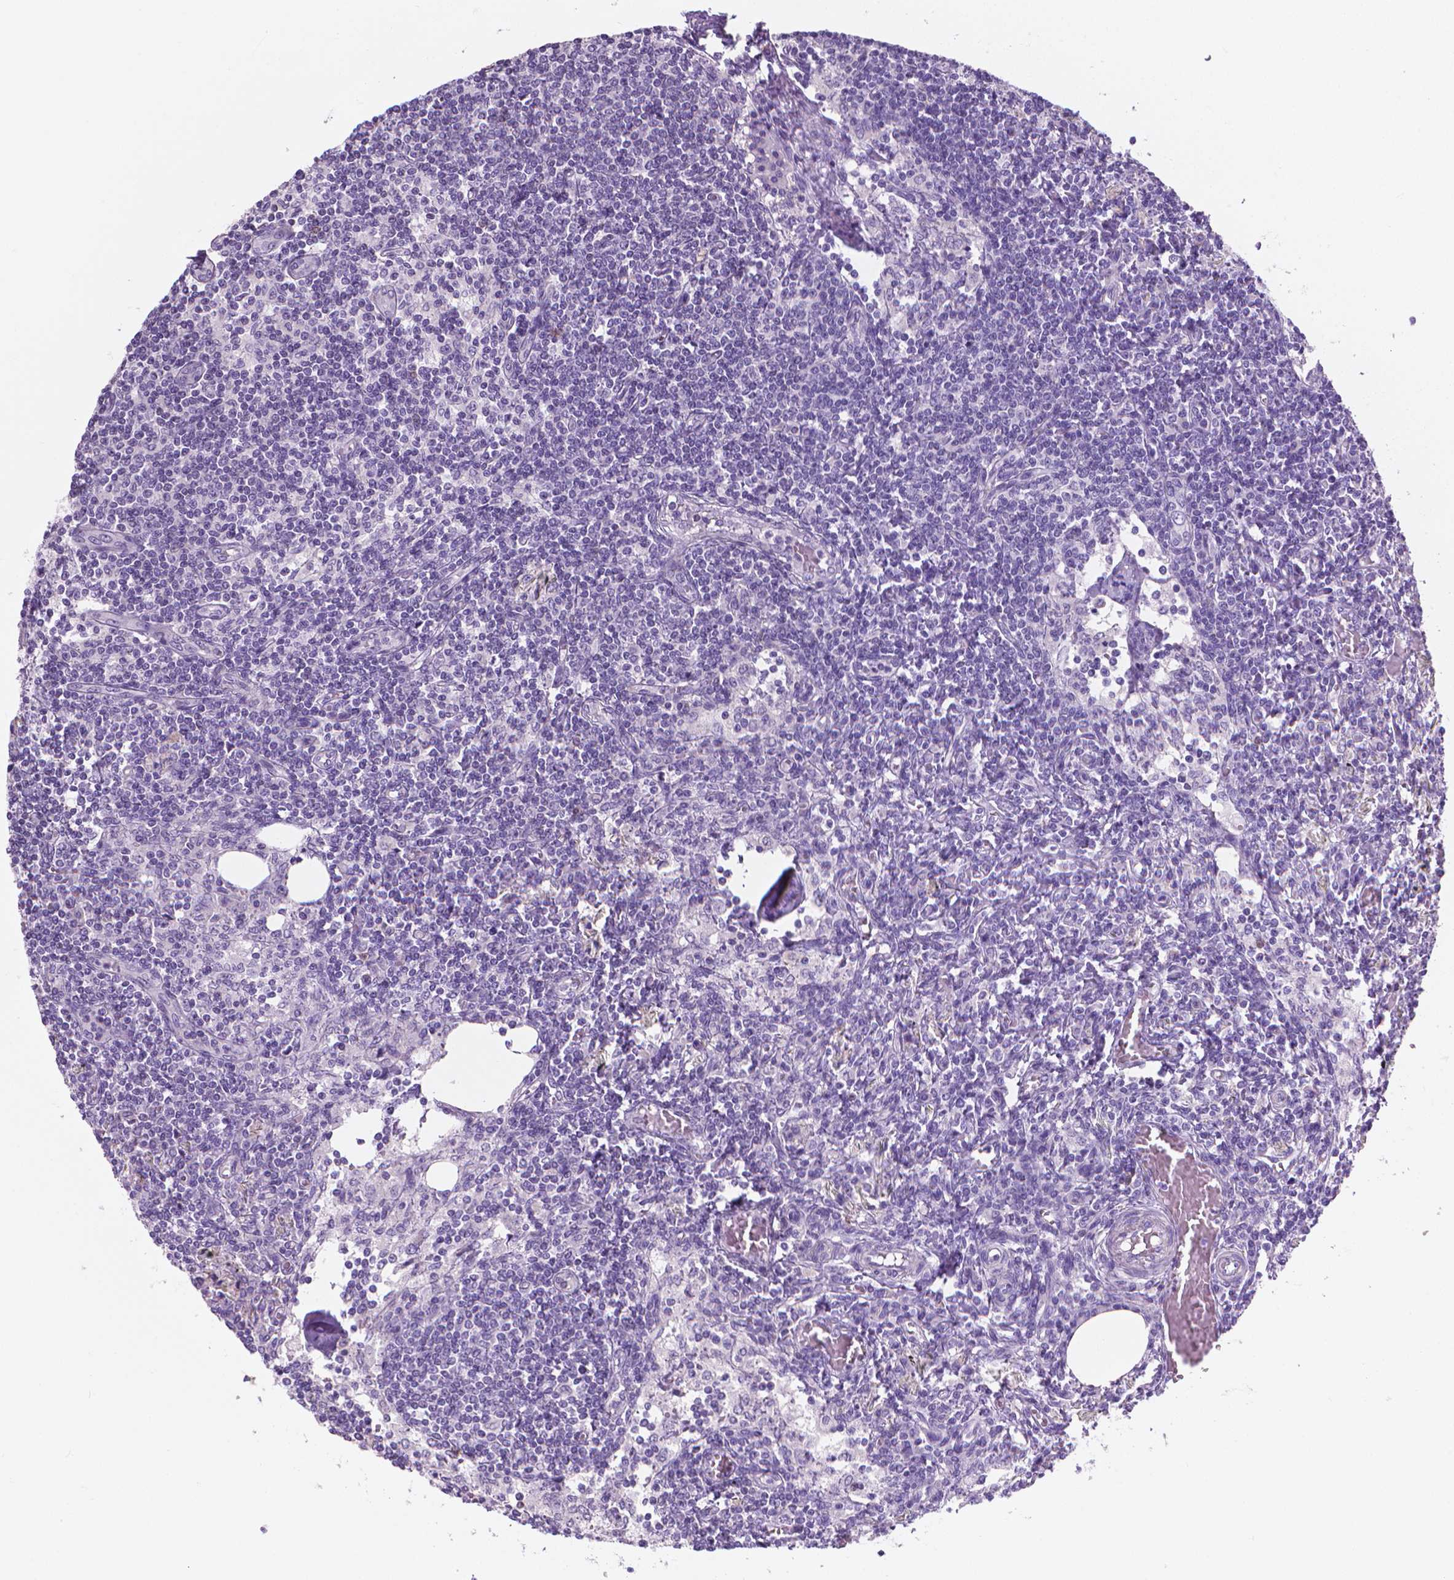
{"staining": {"intensity": "negative", "quantity": "none", "location": "none"}, "tissue": "lymph node", "cell_type": "Germinal center cells", "image_type": "normal", "snomed": [{"axis": "morphology", "description": "Normal tissue, NOS"}, {"axis": "topography", "description": "Lymph node"}], "caption": "Image shows no significant protein staining in germinal center cells of normal lymph node. Nuclei are stained in blue.", "gene": "GSDMA", "patient": {"sex": "female", "age": 69}}